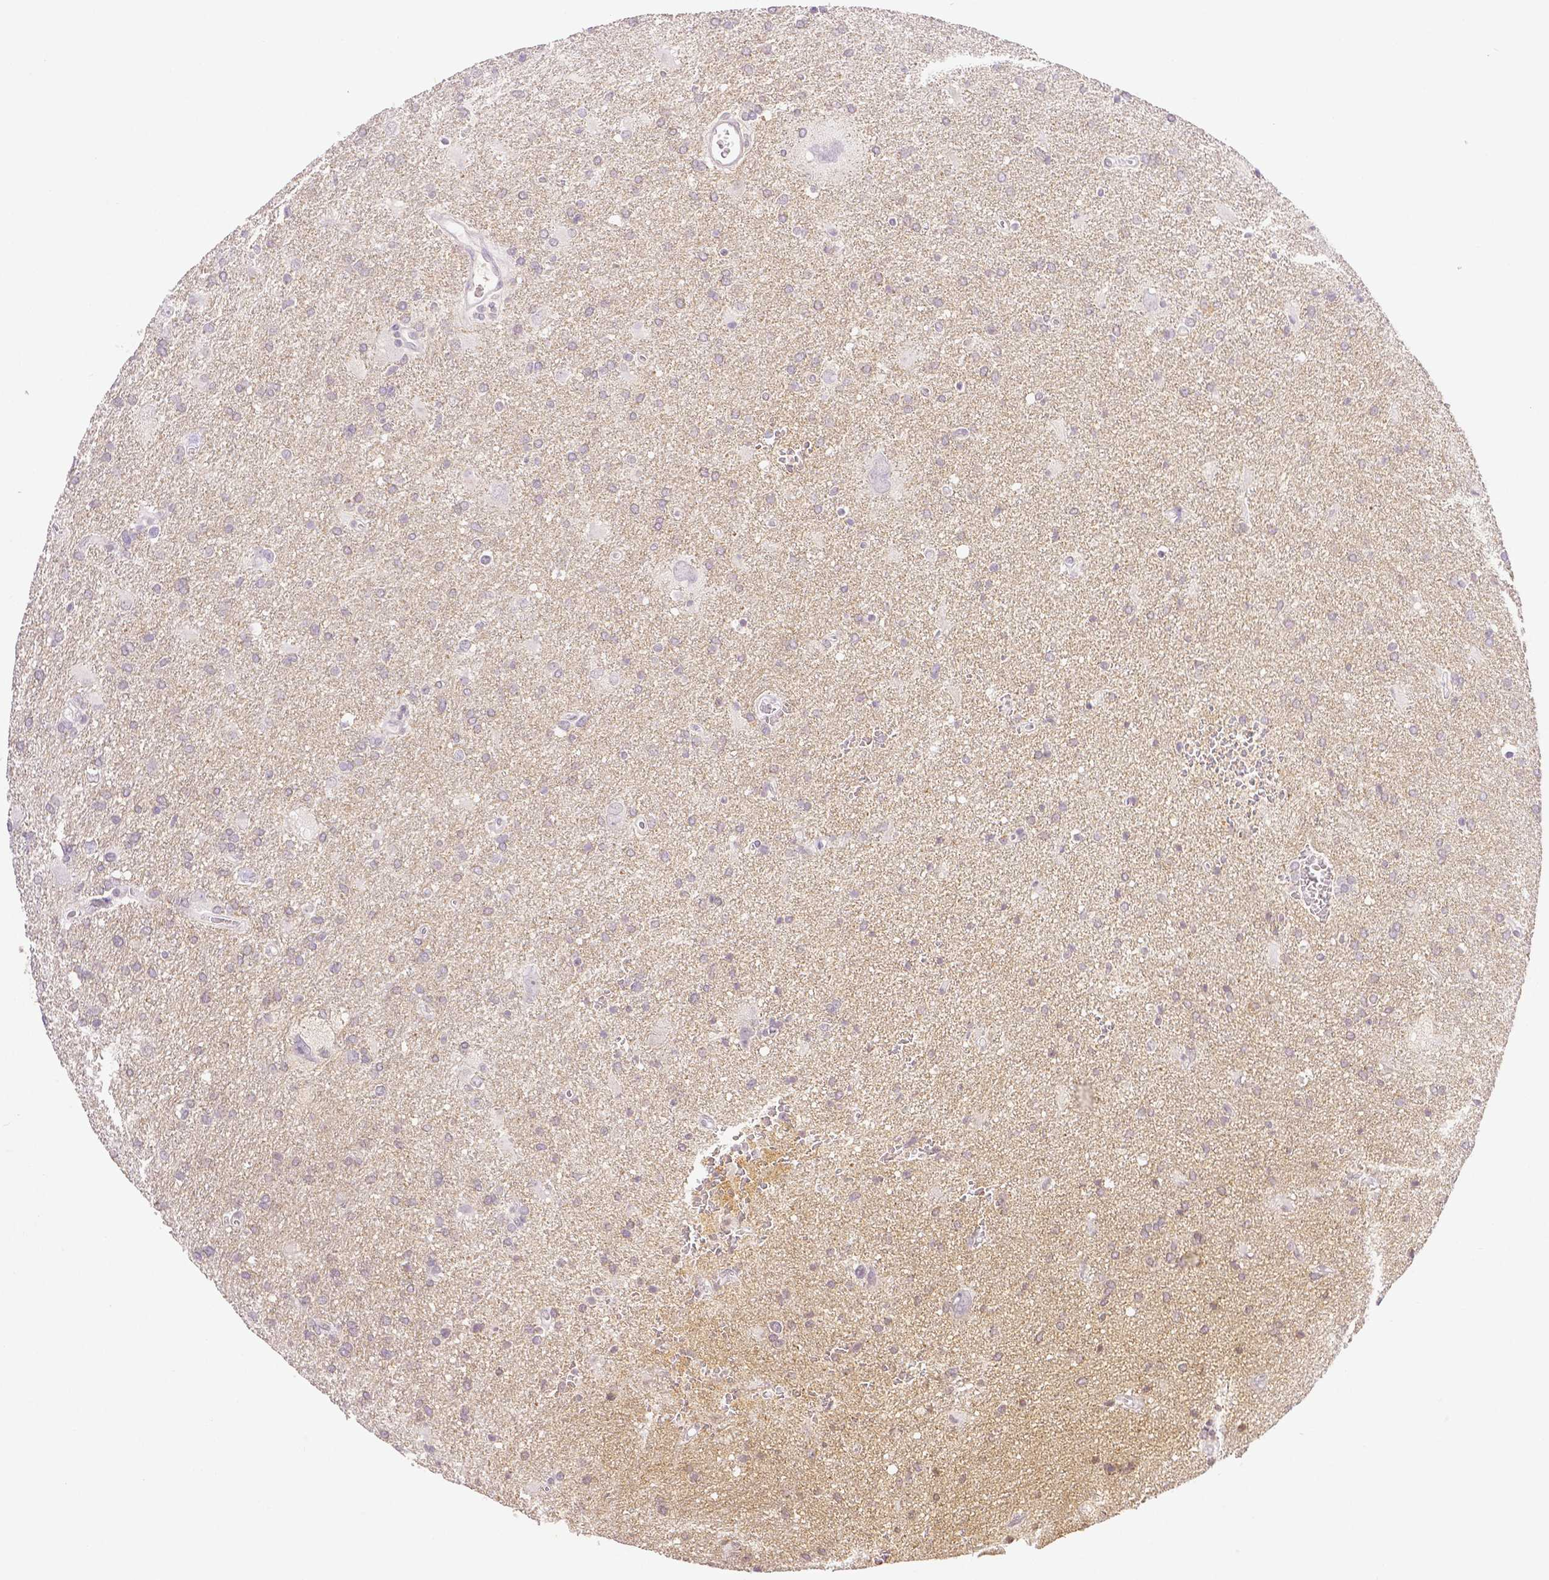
{"staining": {"intensity": "negative", "quantity": "none", "location": "none"}, "tissue": "glioma", "cell_type": "Tumor cells", "image_type": "cancer", "snomed": [{"axis": "morphology", "description": "Glioma, malignant, Low grade"}, {"axis": "topography", "description": "Brain"}], "caption": "Malignant glioma (low-grade) stained for a protein using IHC exhibits no positivity tumor cells.", "gene": "THY1", "patient": {"sex": "male", "age": 66}}